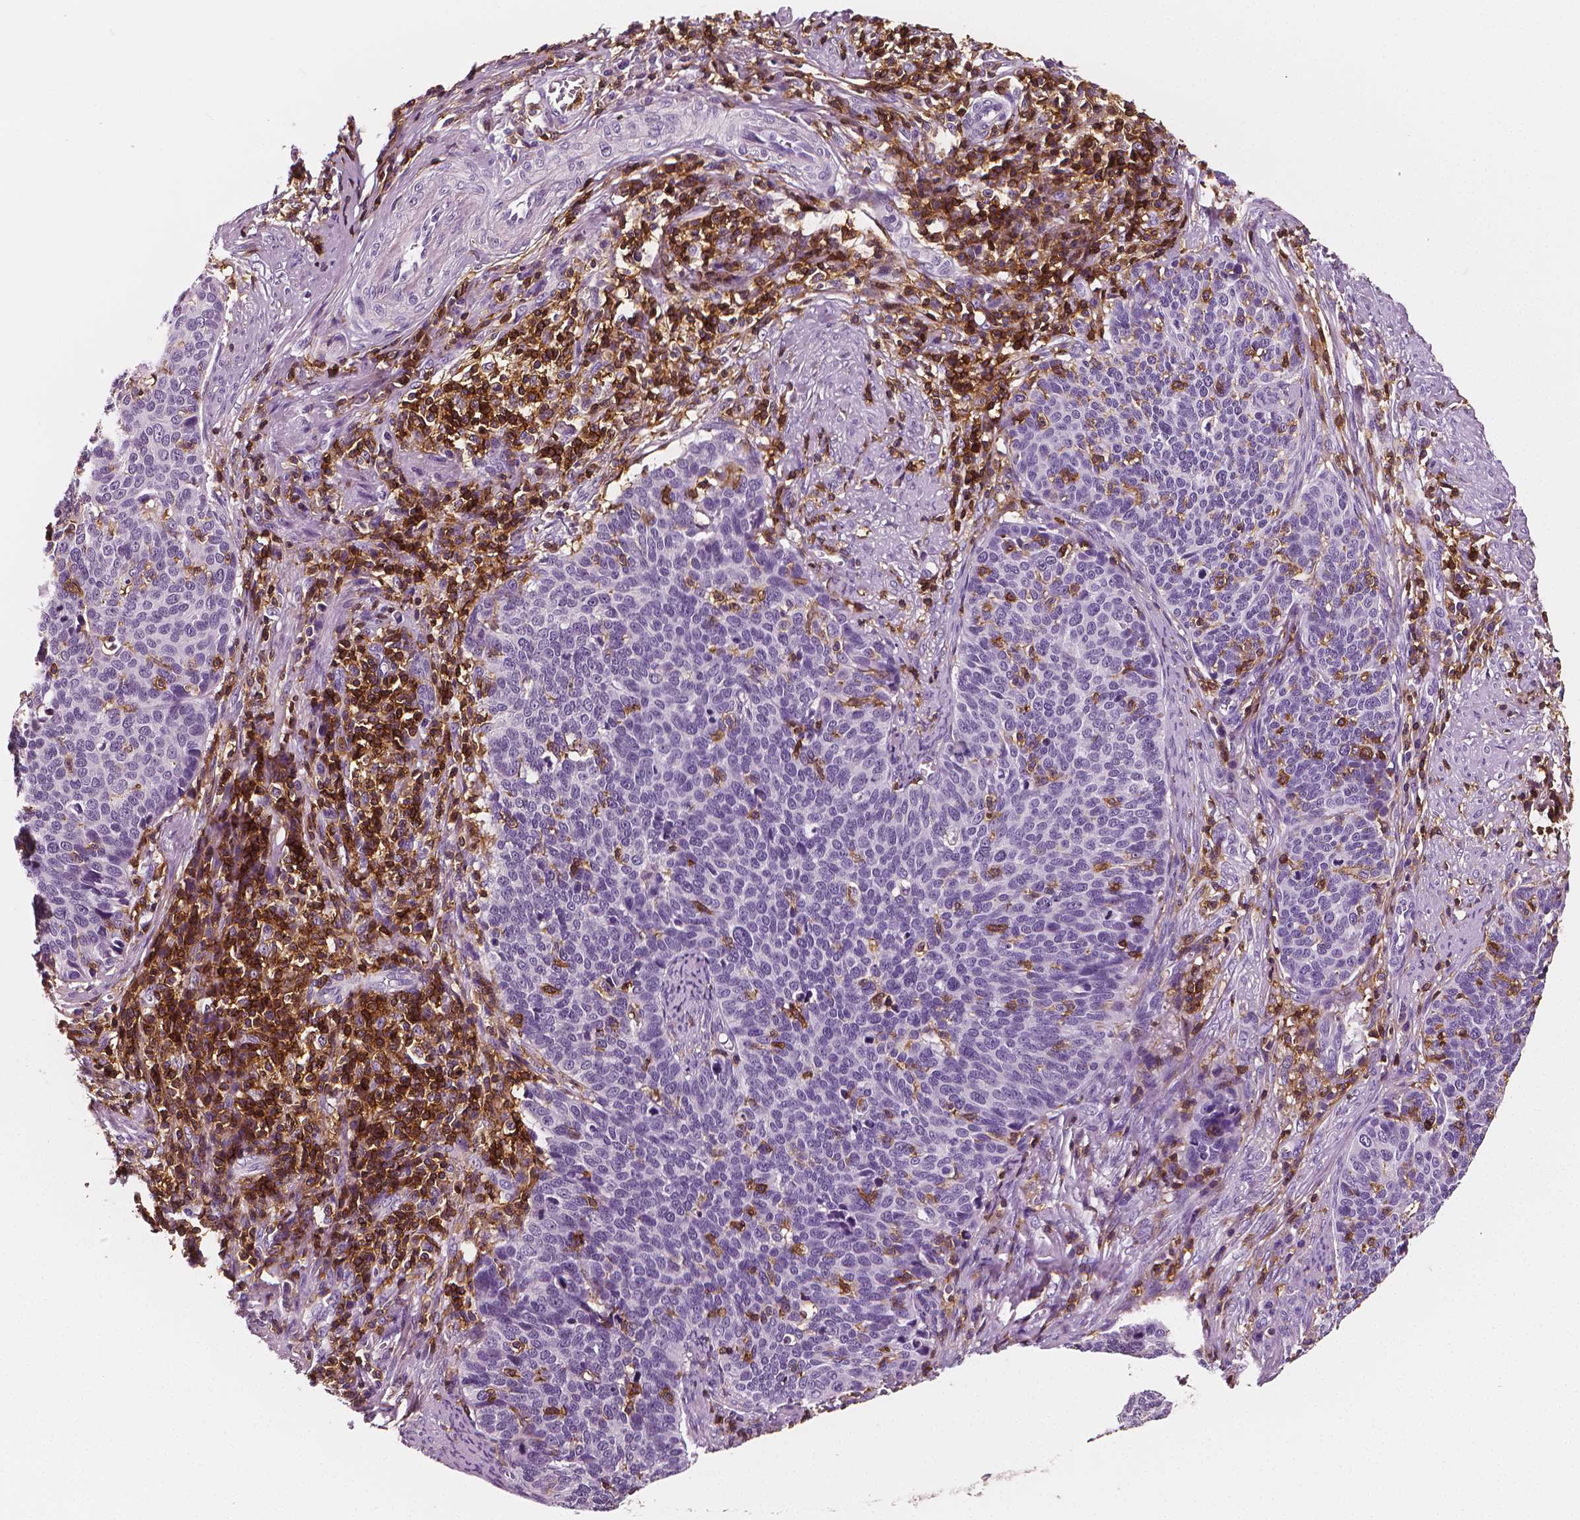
{"staining": {"intensity": "negative", "quantity": "none", "location": "none"}, "tissue": "cervical cancer", "cell_type": "Tumor cells", "image_type": "cancer", "snomed": [{"axis": "morphology", "description": "Normal tissue, NOS"}, {"axis": "morphology", "description": "Squamous cell carcinoma, NOS"}, {"axis": "topography", "description": "Cervix"}], "caption": "Cervical squamous cell carcinoma was stained to show a protein in brown. There is no significant staining in tumor cells.", "gene": "PTPRC", "patient": {"sex": "female", "age": 39}}